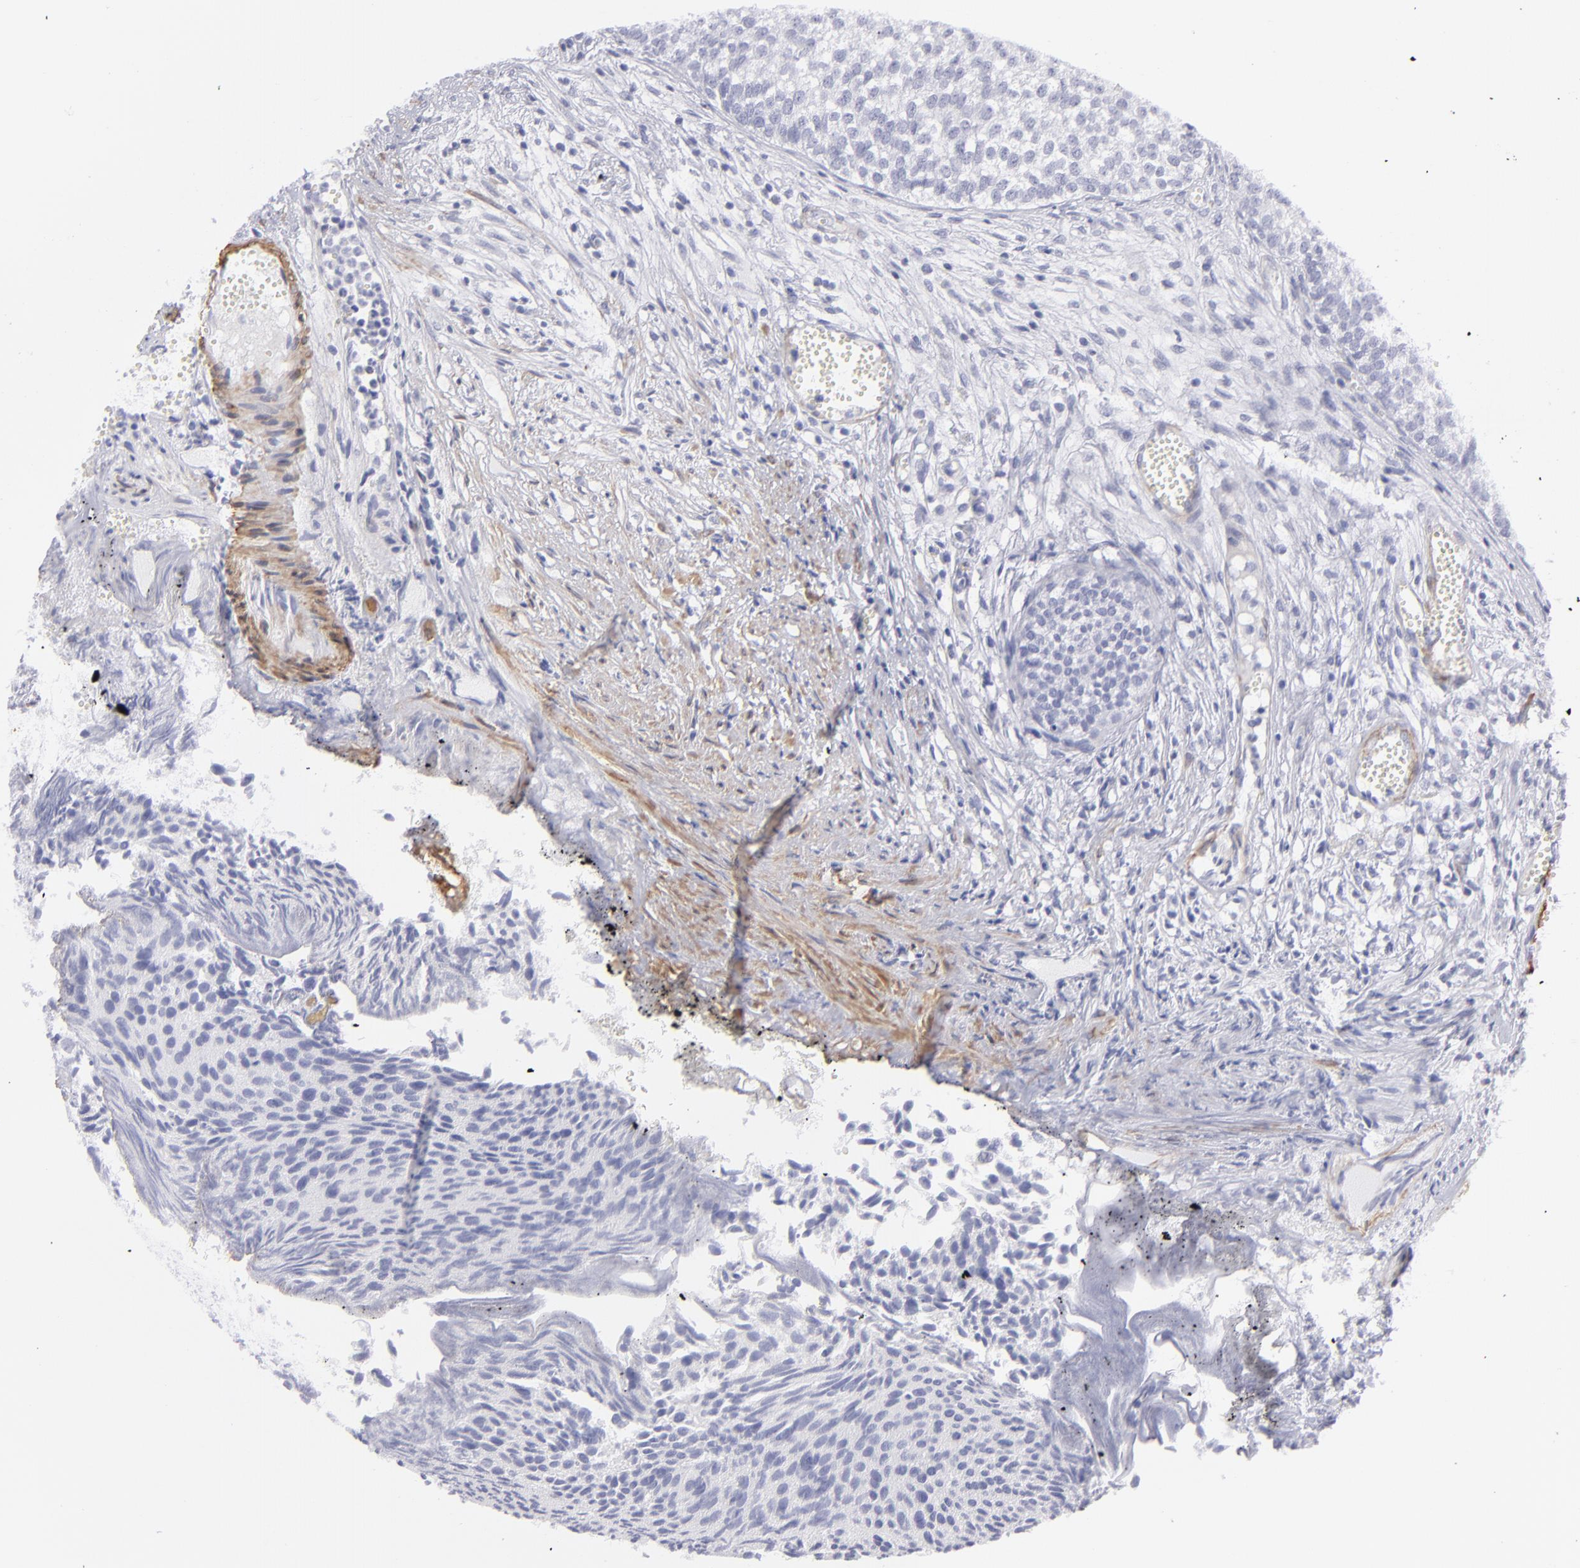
{"staining": {"intensity": "negative", "quantity": "none", "location": "none"}, "tissue": "urothelial cancer", "cell_type": "Tumor cells", "image_type": "cancer", "snomed": [{"axis": "morphology", "description": "Urothelial carcinoma, Low grade"}, {"axis": "topography", "description": "Urinary bladder"}], "caption": "This image is of urothelial cancer stained with IHC to label a protein in brown with the nuclei are counter-stained blue. There is no expression in tumor cells.", "gene": "MYH11", "patient": {"sex": "male", "age": 84}}